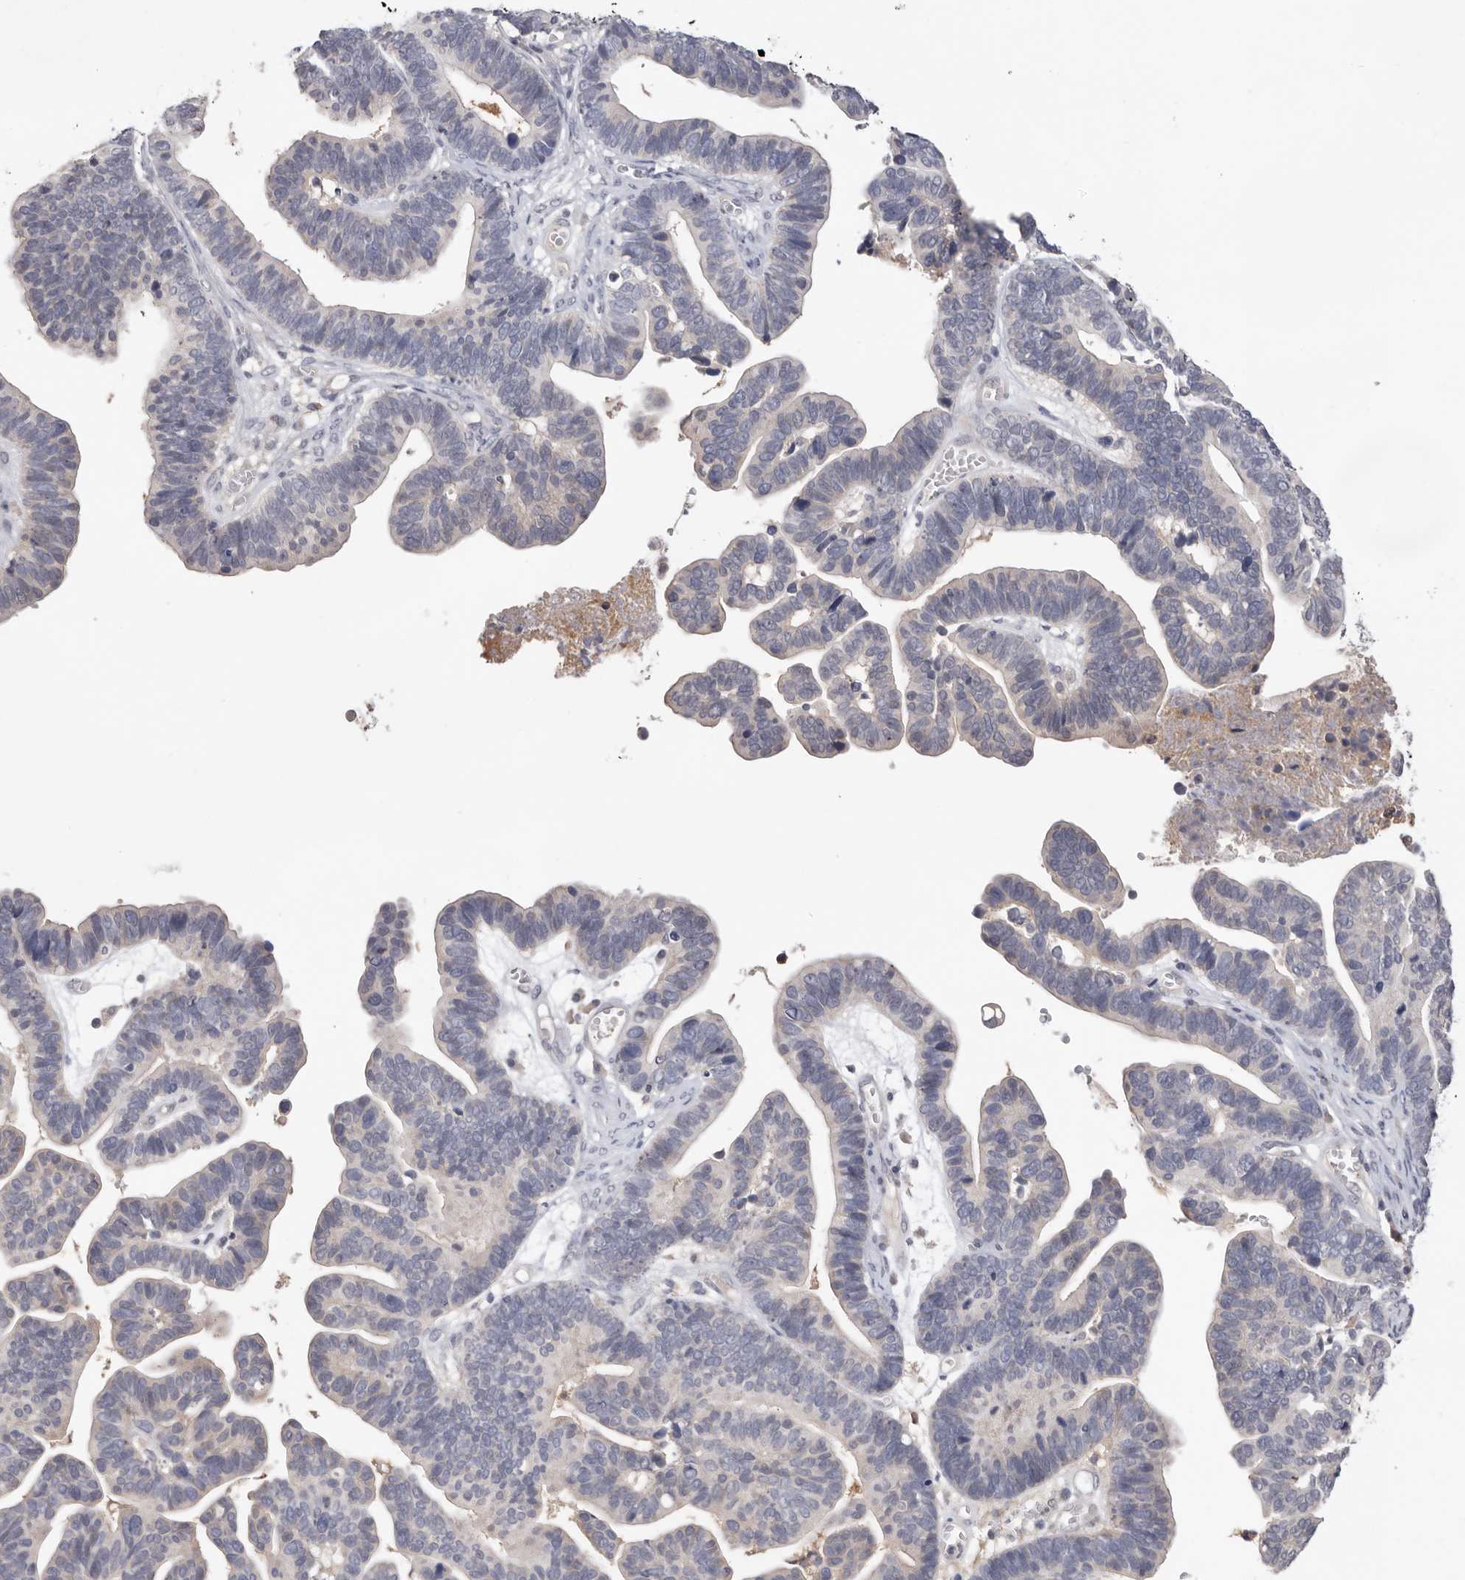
{"staining": {"intensity": "negative", "quantity": "none", "location": "none"}, "tissue": "ovarian cancer", "cell_type": "Tumor cells", "image_type": "cancer", "snomed": [{"axis": "morphology", "description": "Cystadenocarcinoma, serous, NOS"}, {"axis": "topography", "description": "Ovary"}], "caption": "Human ovarian serous cystadenocarcinoma stained for a protein using immunohistochemistry (IHC) exhibits no expression in tumor cells.", "gene": "DOP1A", "patient": {"sex": "female", "age": 56}}